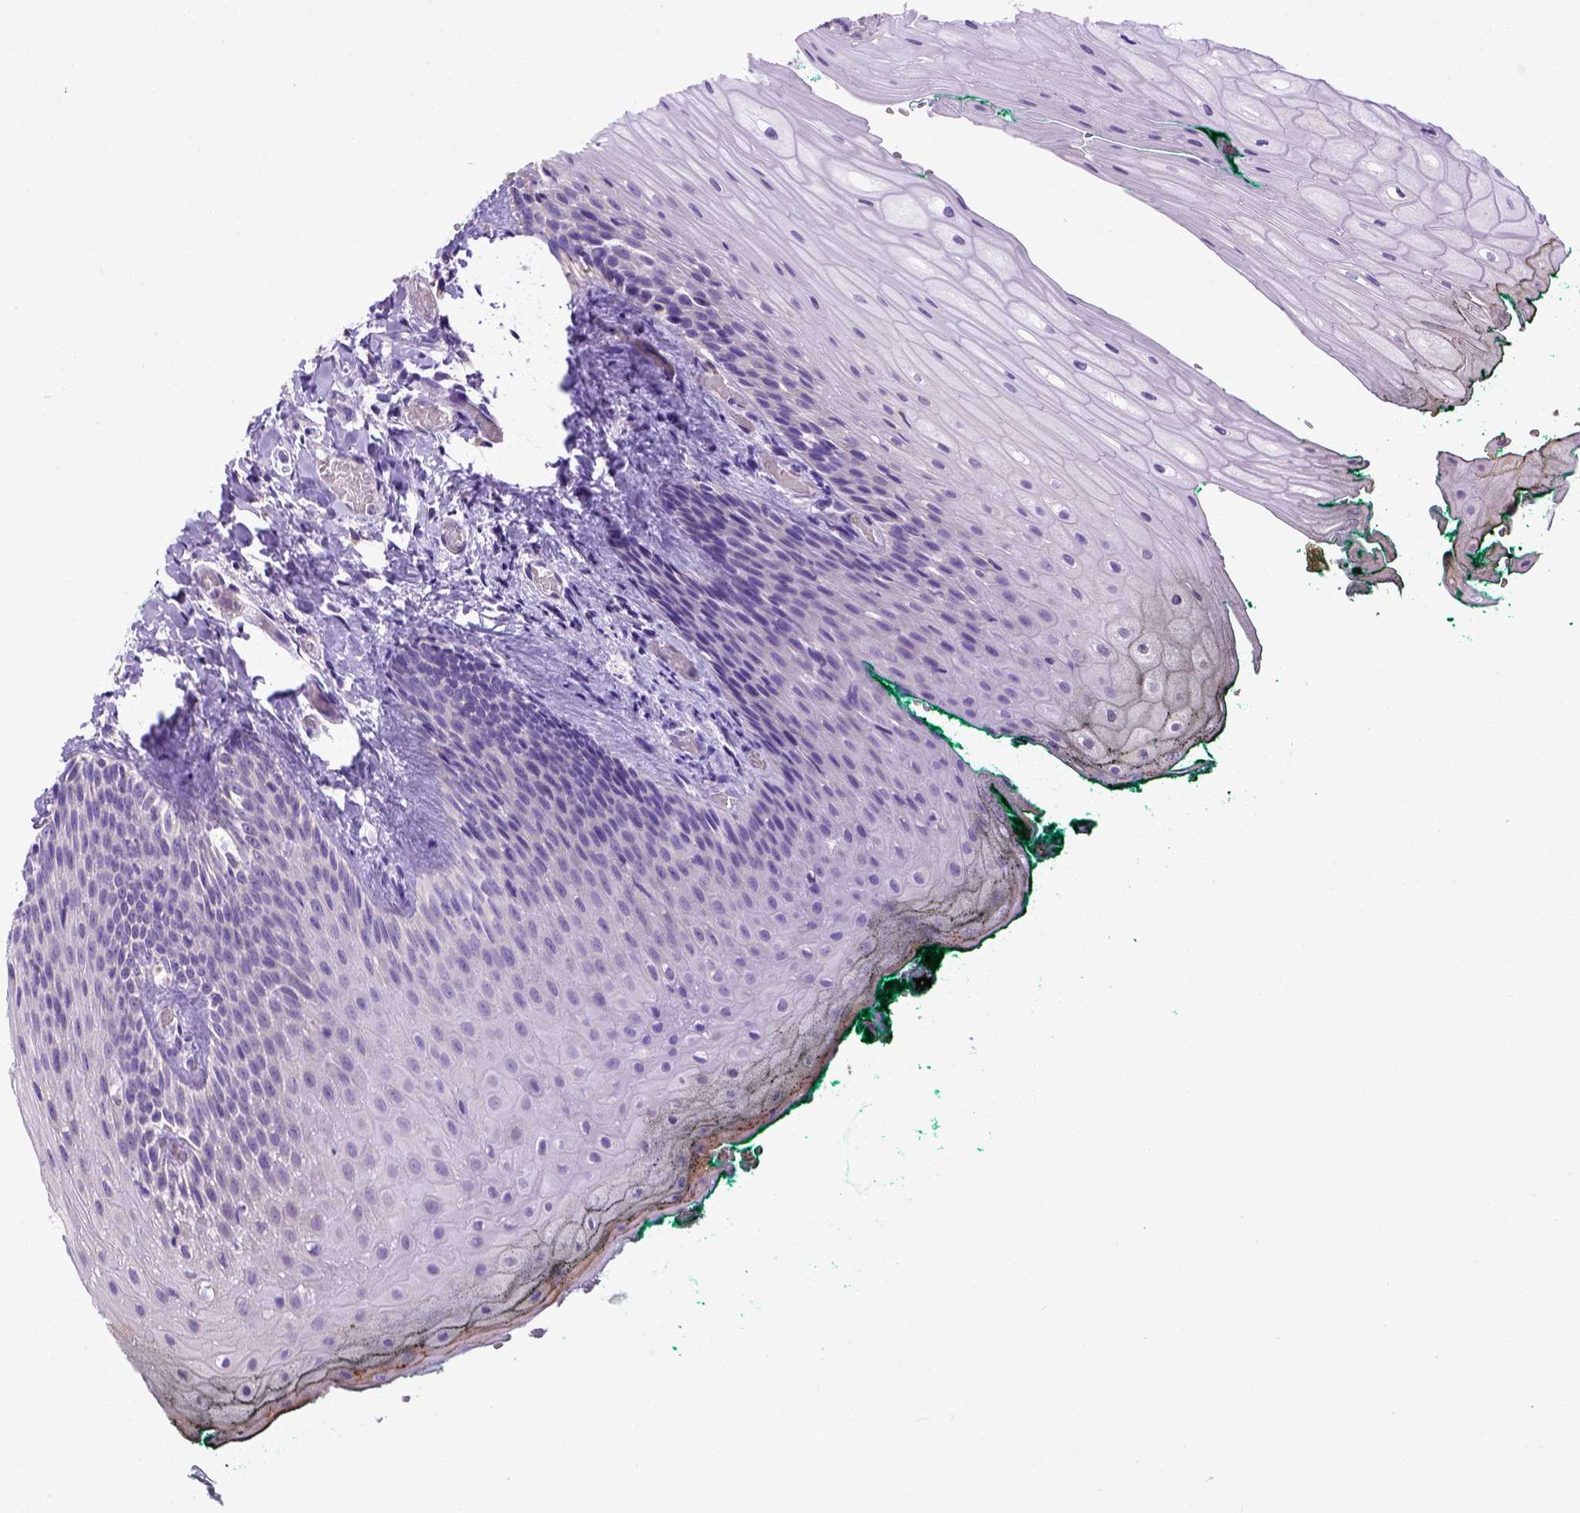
{"staining": {"intensity": "negative", "quantity": "none", "location": "none"}, "tissue": "oral mucosa", "cell_type": "Squamous epithelial cells", "image_type": "normal", "snomed": [{"axis": "morphology", "description": "Normal tissue, NOS"}, {"axis": "topography", "description": "Oral tissue"}, {"axis": "topography", "description": "Head-Neck"}], "caption": "An immunohistochemistry micrograph of benign oral mucosa is shown. There is no staining in squamous epithelial cells of oral mucosa.", "gene": "SPEF1", "patient": {"sex": "female", "age": 68}}